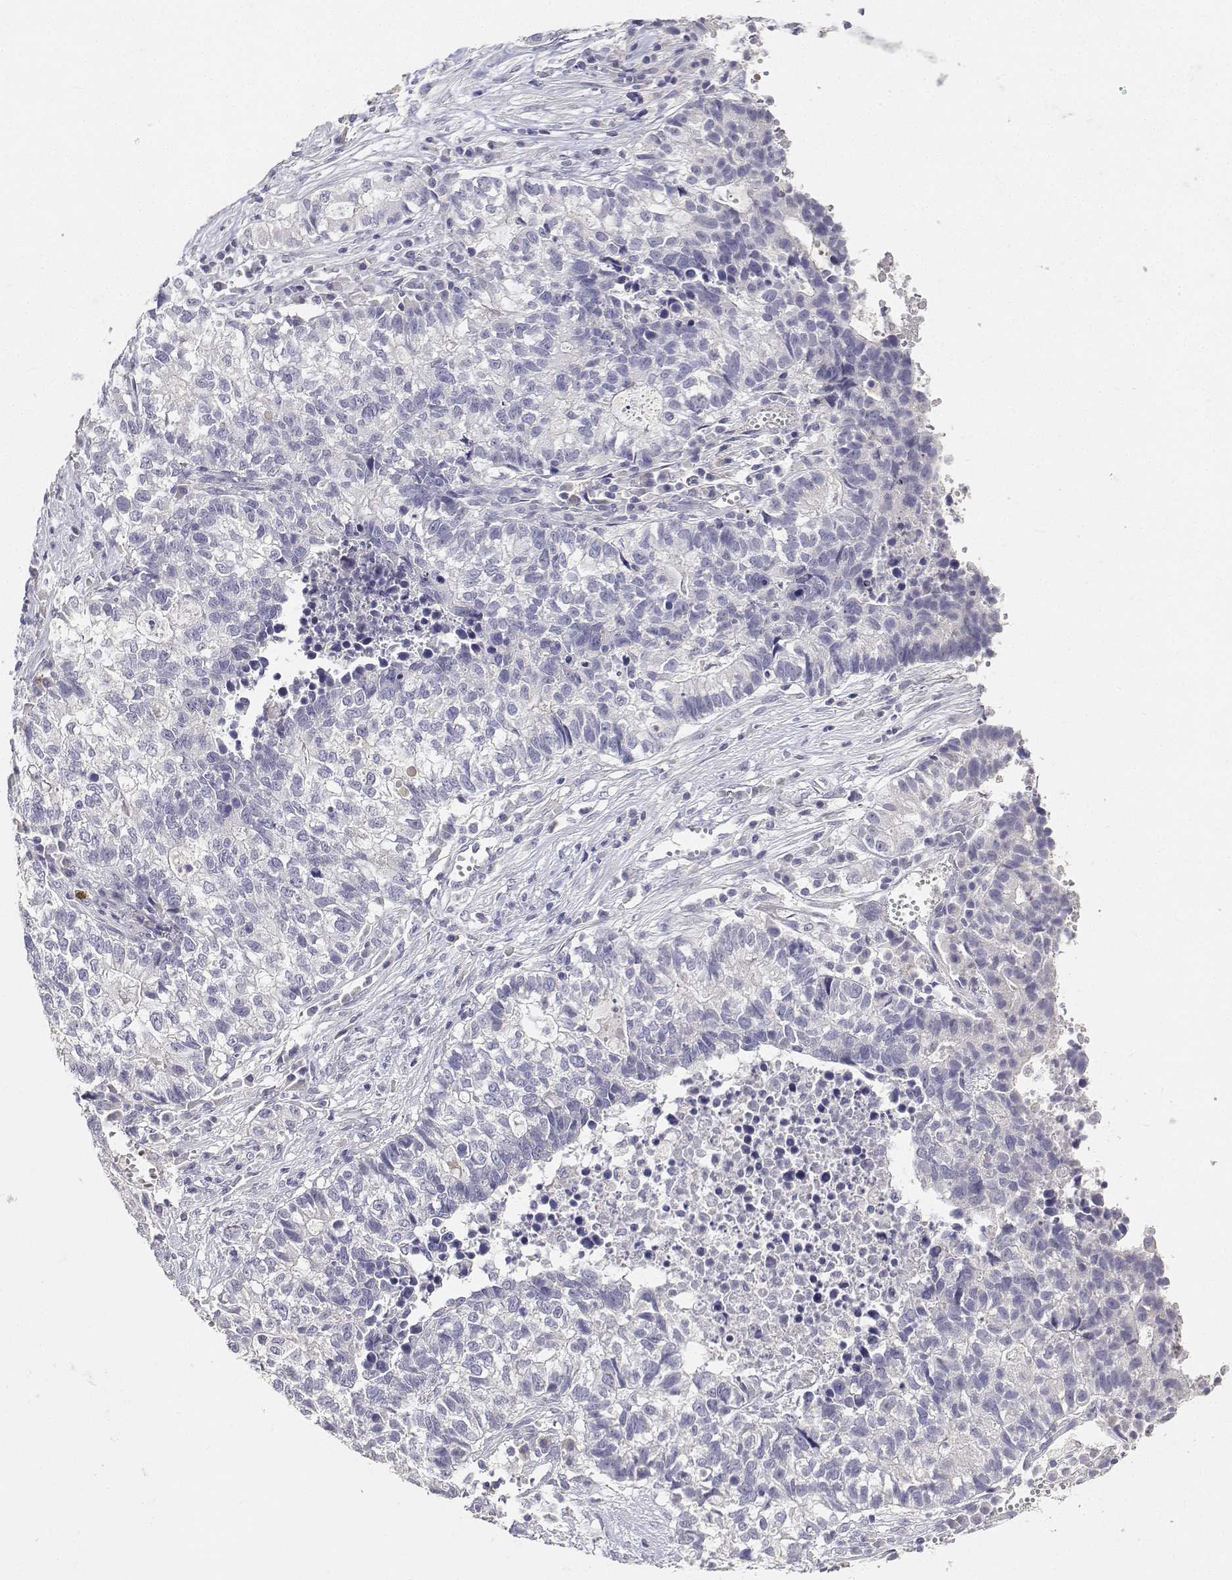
{"staining": {"intensity": "negative", "quantity": "none", "location": "none"}, "tissue": "lung cancer", "cell_type": "Tumor cells", "image_type": "cancer", "snomed": [{"axis": "morphology", "description": "Adenocarcinoma, NOS"}, {"axis": "topography", "description": "Lung"}], "caption": "Tumor cells show no significant expression in lung cancer (adenocarcinoma). (Stains: DAB (3,3'-diaminobenzidine) IHC with hematoxylin counter stain, Microscopy: brightfield microscopy at high magnification).", "gene": "PAEP", "patient": {"sex": "male", "age": 57}}